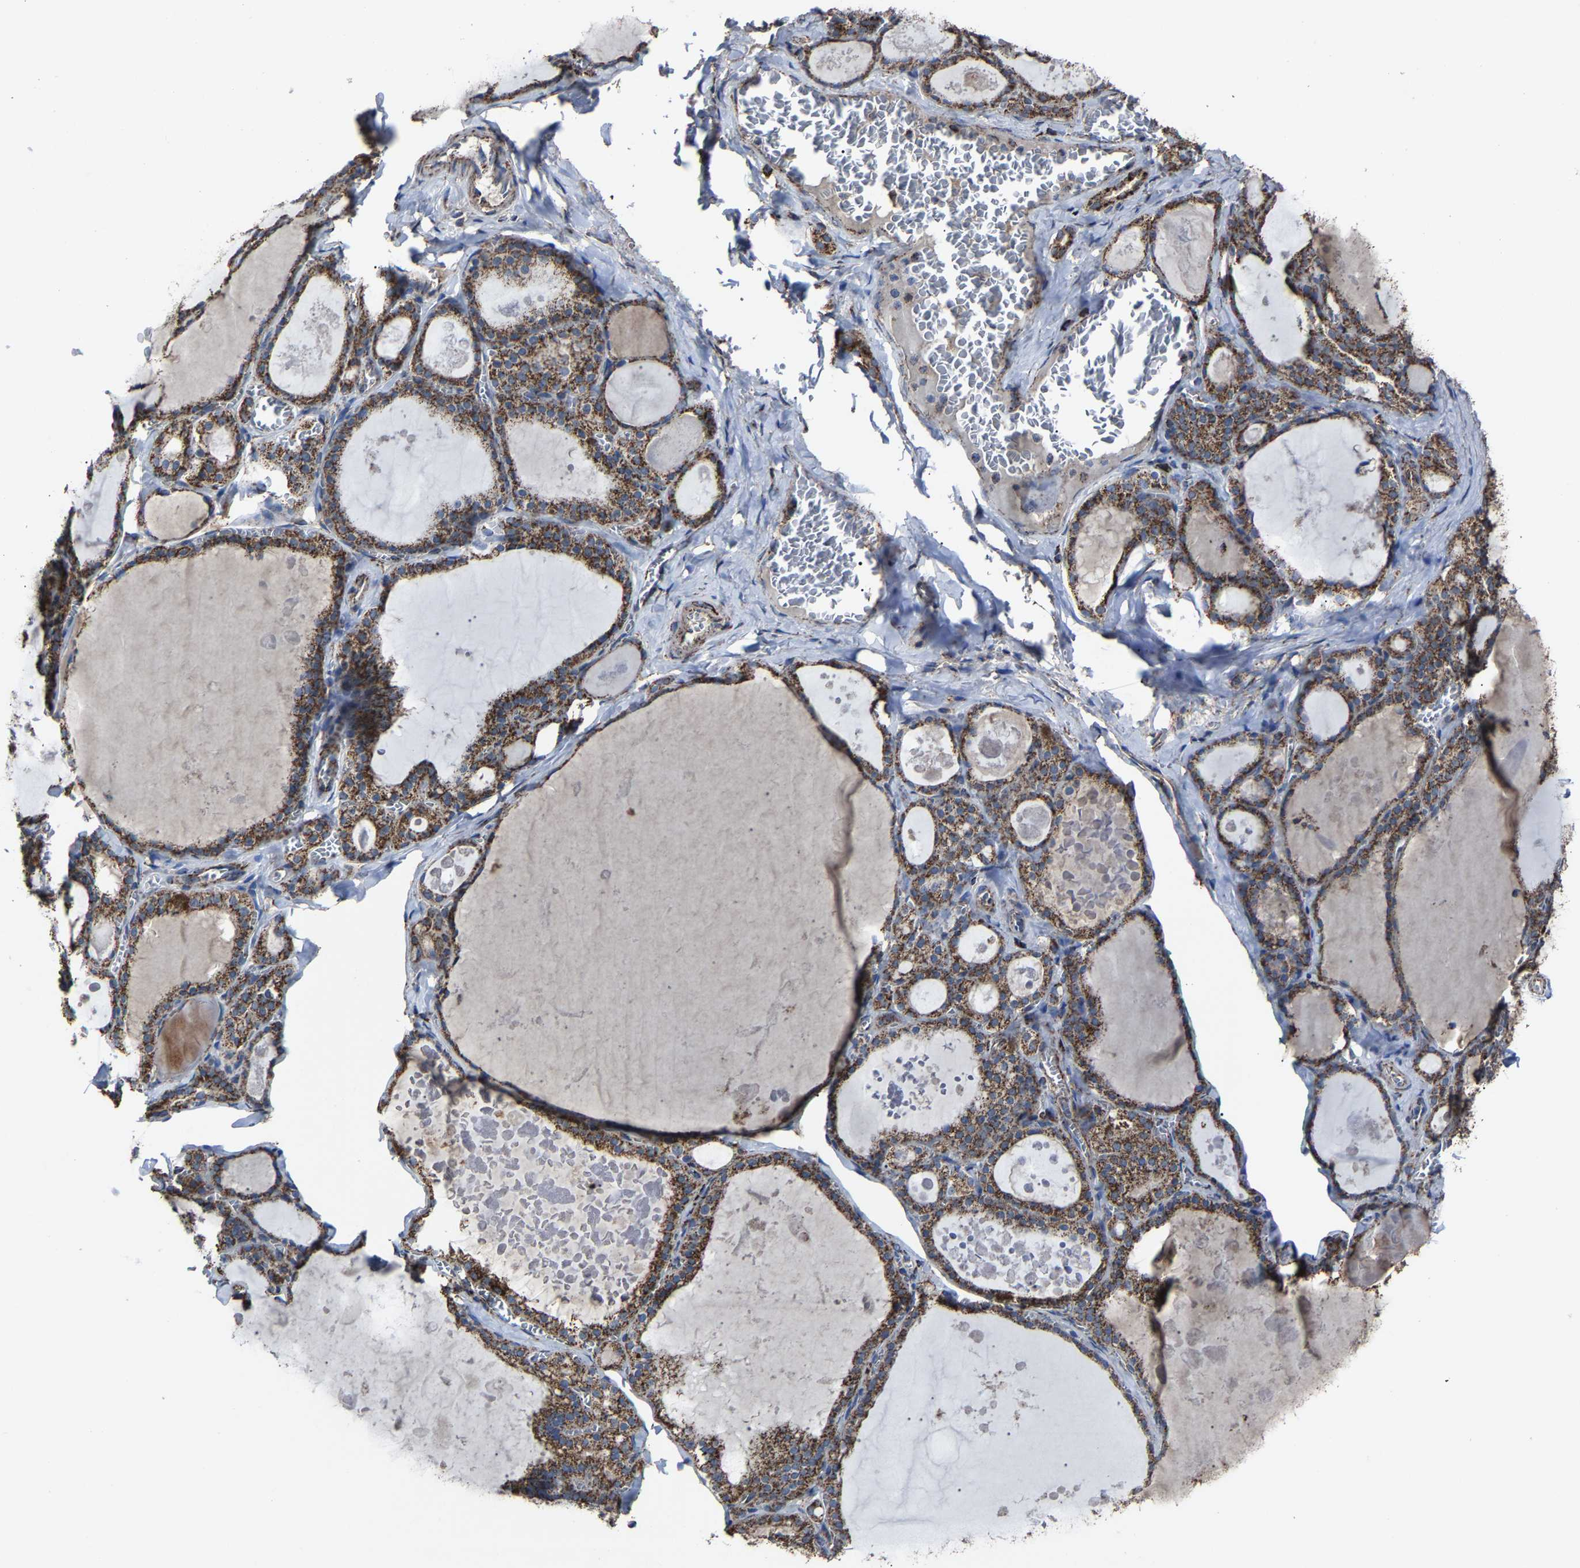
{"staining": {"intensity": "strong", "quantity": ">75%", "location": "cytoplasmic/membranous"}, "tissue": "thyroid gland", "cell_type": "Glandular cells", "image_type": "normal", "snomed": [{"axis": "morphology", "description": "Normal tissue, NOS"}, {"axis": "topography", "description": "Thyroid gland"}], "caption": "The image reveals immunohistochemical staining of benign thyroid gland. There is strong cytoplasmic/membranous positivity is present in about >75% of glandular cells.", "gene": "NDUFV3", "patient": {"sex": "male", "age": 56}}